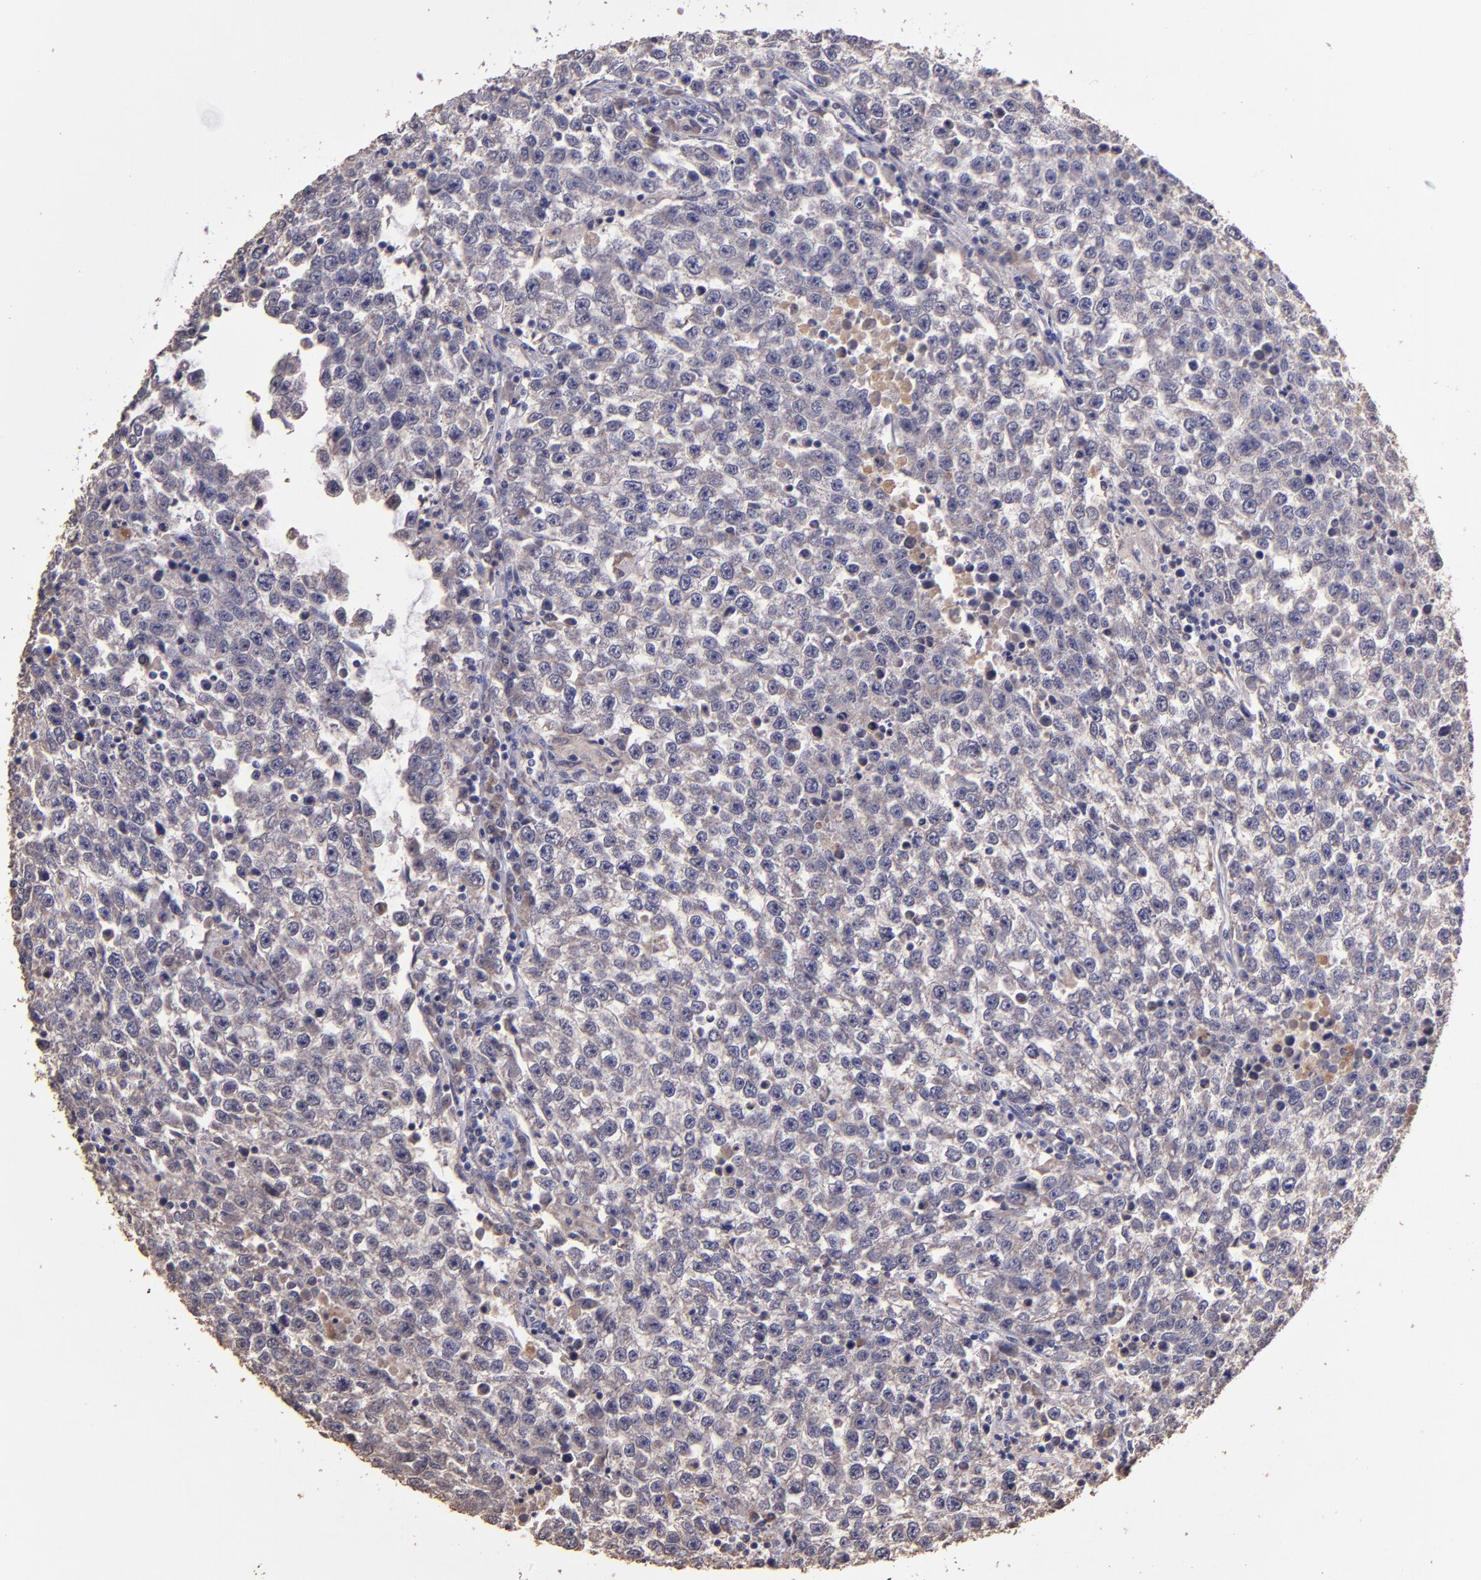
{"staining": {"intensity": "weak", "quantity": ">75%", "location": "cytoplasmic/membranous"}, "tissue": "testis cancer", "cell_type": "Tumor cells", "image_type": "cancer", "snomed": [{"axis": "morphology", "description": "Seminoma, NOS"}, {"axis": "topography", "description": "Testis"}], "caption": "Protein analysis of seminoma (testis) tissue reveals weak cytoplasmic/membranous expression in about >75% of tumor cells.", "gene": "HECTD1", "patient": {"sex": "male", "age": 36}}